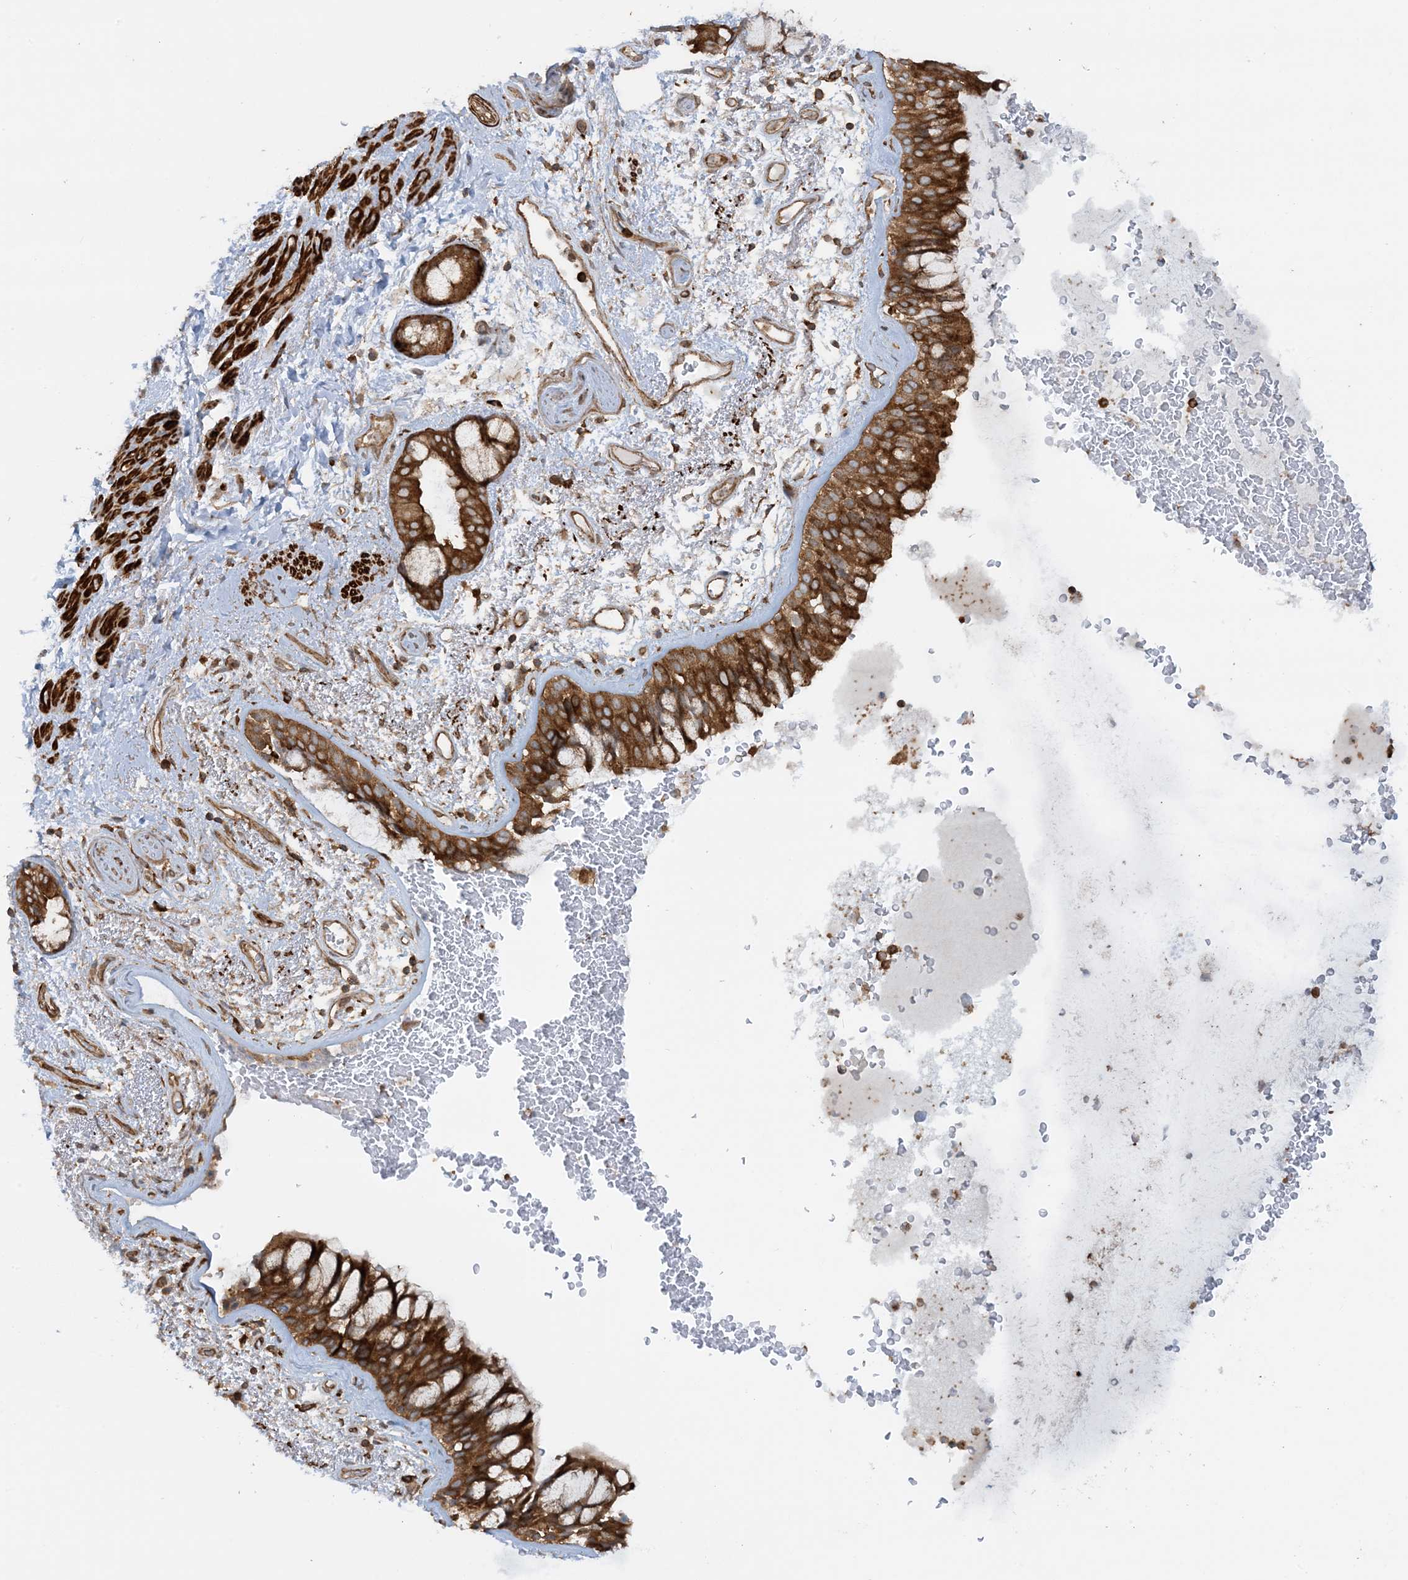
{"staining": {"intensity": "strong", "quantity": ">75%", "location": "cytoplasmic/membranous"}, "tissue": "bronchus", "cell_type": "Respiratory epithelial cells", "image_type": "normal", "snomed": [{"axis": "morphology", "description": "Normal tissue, NOS"}, {"axis": "morphology", "description": "Squamous cell carcinoma, NOS"}, {"axis": "topography", "description": "Lymph node"}, {"axis": "topography", "description": "Bronchus"}, {"axis": "topography", "description": "Lung"}], "caption": "A brown stain labels strong cytoplasmic/membranous positivity of a protein in respiratory epithelial cells of normal human bronchus. (Stains: DAB in brown, nuclei in blue, Microscopy: brightfield microscopy at high magnification).", "gene": "STAM2", "patient": {"sex": "male", "age": 66}}